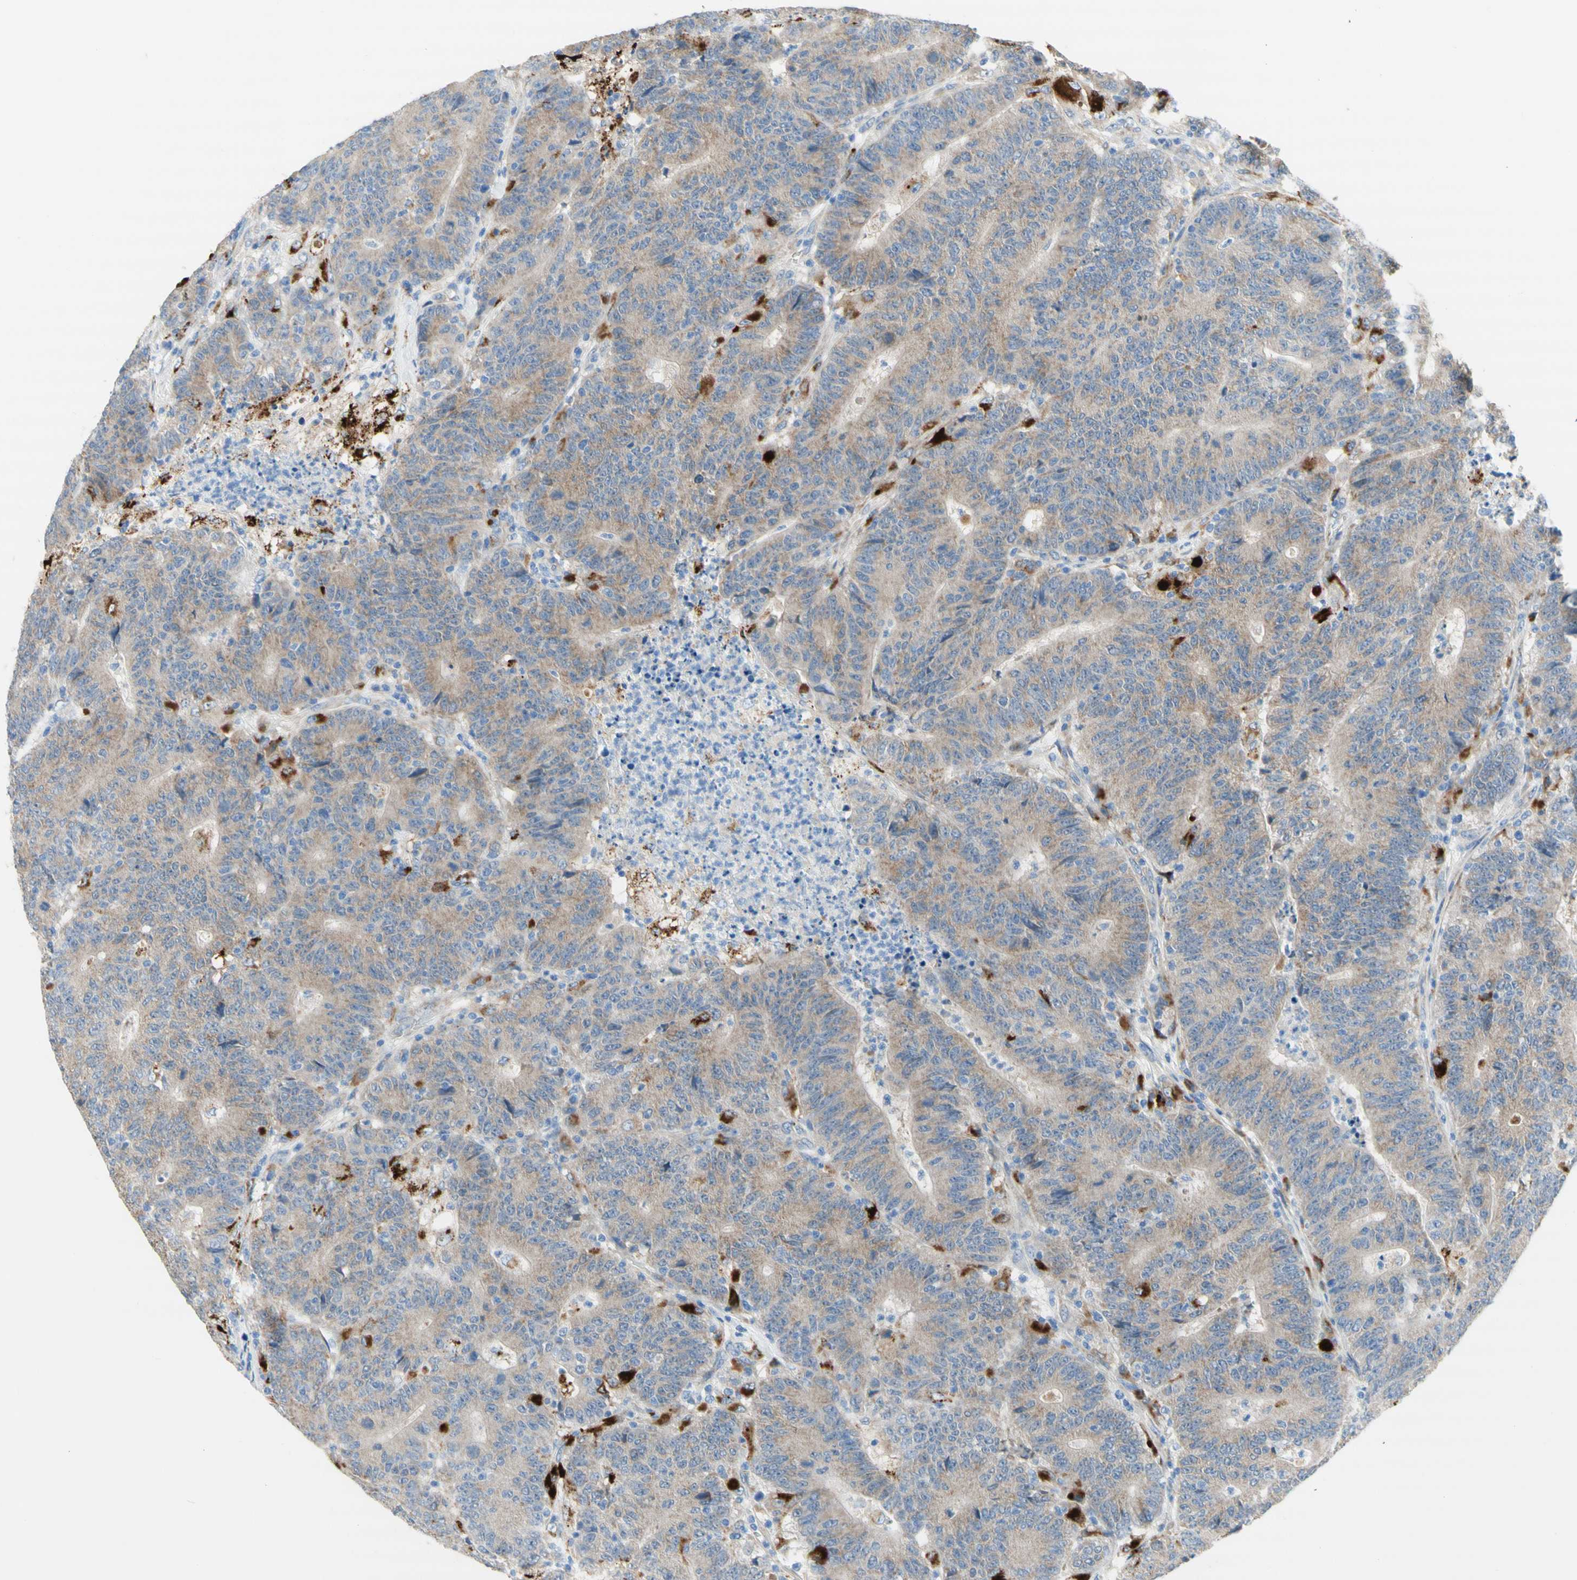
{"staining": {"intensity": "weak", "quantity": ">75%", "location": "cytoplasmic/membranous"}, "tissue": "colorectal cancer", "cell_type": "Tumor cells", "image_type": "cancer", "snomed": [{"axis": "morphology", "description": "Normal tissue, NOS"}, {"axis": "morphology", "description": "Adenocarcinoma, NOS"}, {"axis": "topography", "description": "Colon"}], "caption": "A brown stain labels weak cytoplasmic/membranous expression of a protein in human colorectal adenocarcinoma tumor cells.", "gene": "URB2", "patient": {"sex": "female", "age": 75}}